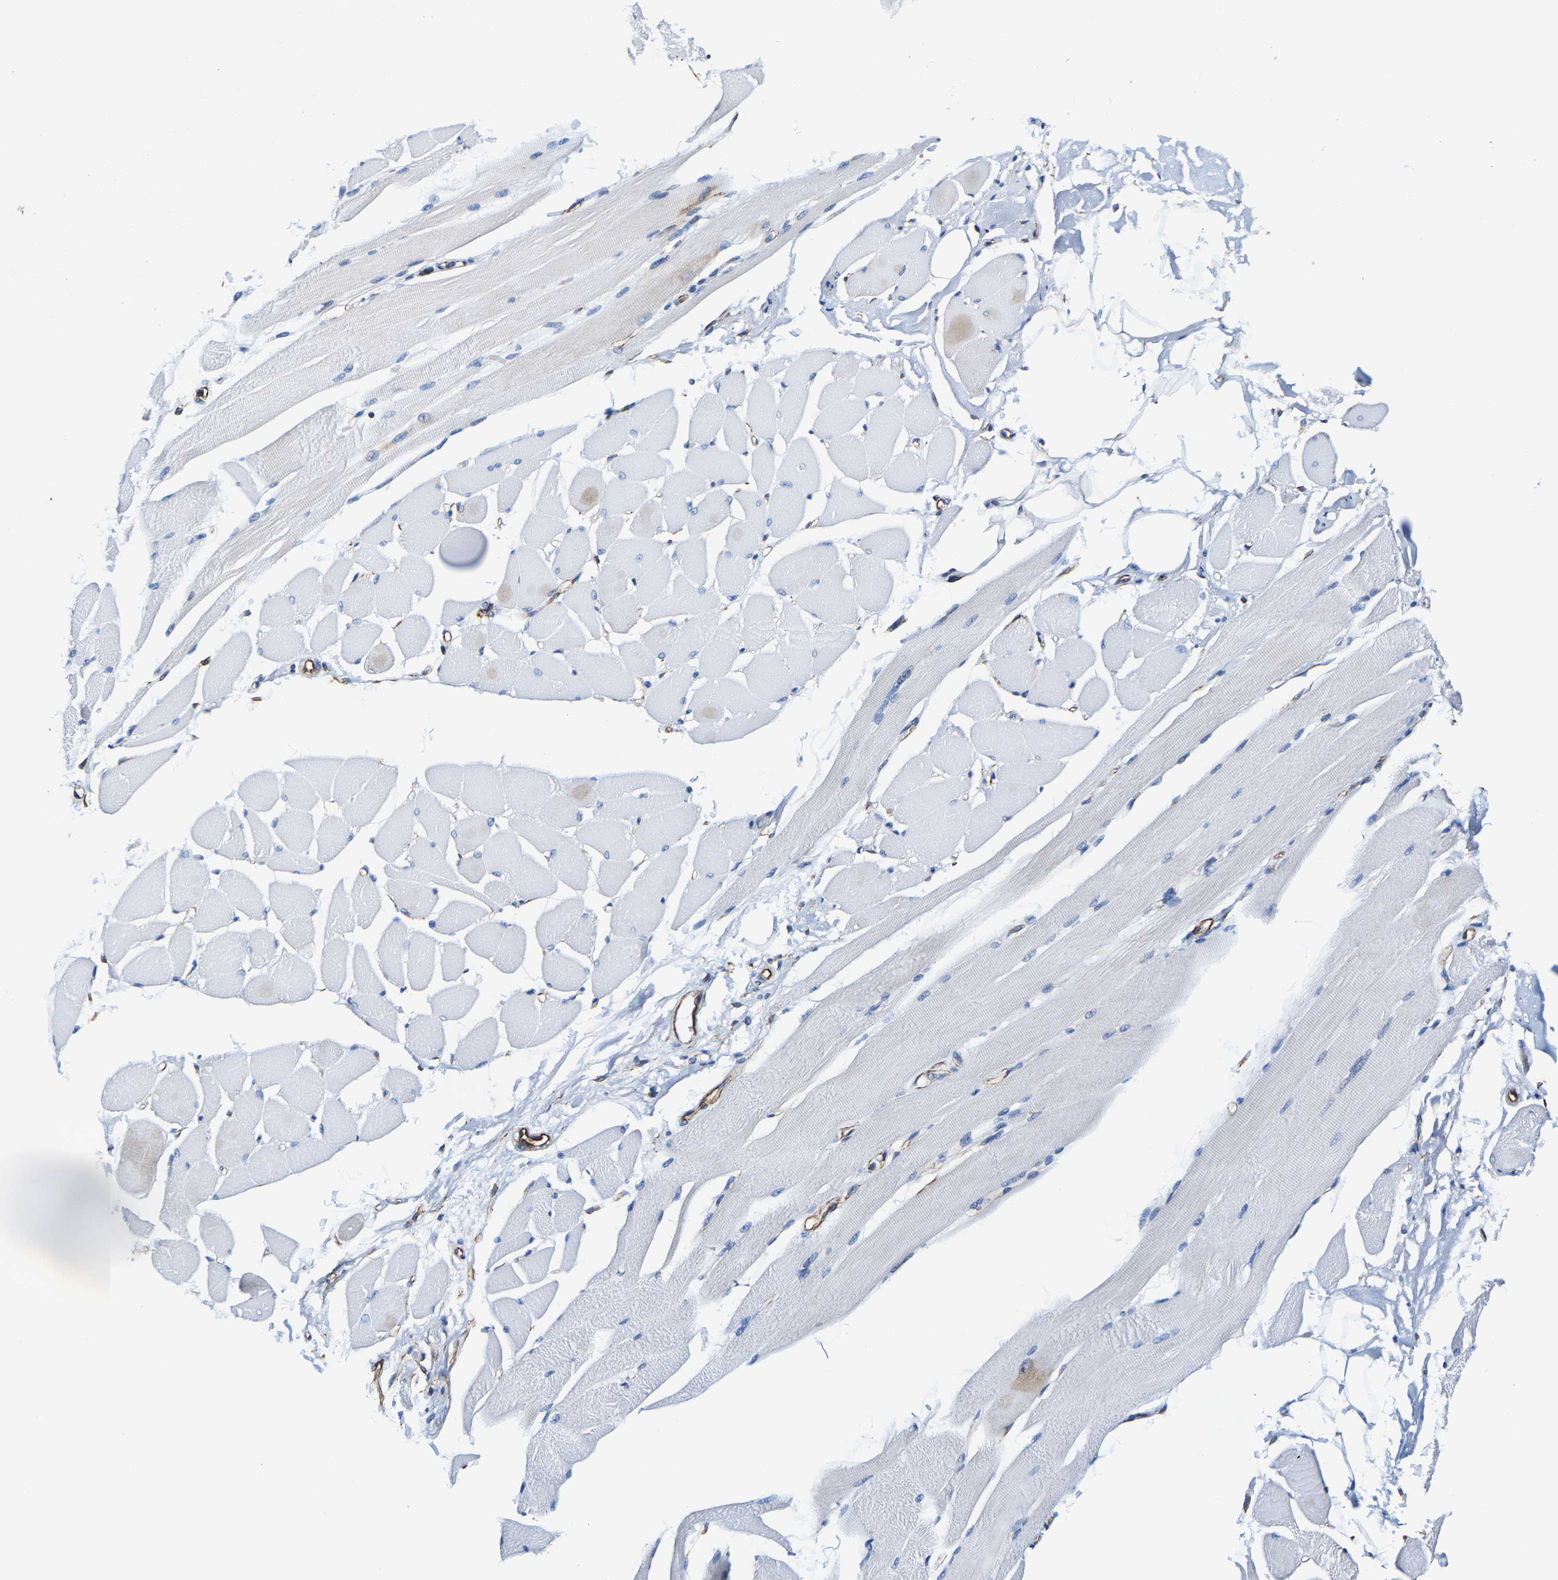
{"staining": {"intensity": "negative", "quantity": "none", "location": "none"}, "tissue": "skeletal muscle", "cell_type": "Myocytes", "image_type": "normal", "snomed": [{"axis": "morphology", "description": "Normal tissue, NOS"}, {"axis": "topography", "description": "Skeletal muscle"}, {"axis": "topography", "description": "Peripheral nerve tissue"}], "caption": "Immunohistochemical staining of unremarkable human skeletal muscle displays no significant expression in myocytes.", "gene": "MMEL1", "patient": {"sex": "female", "age": 84}}